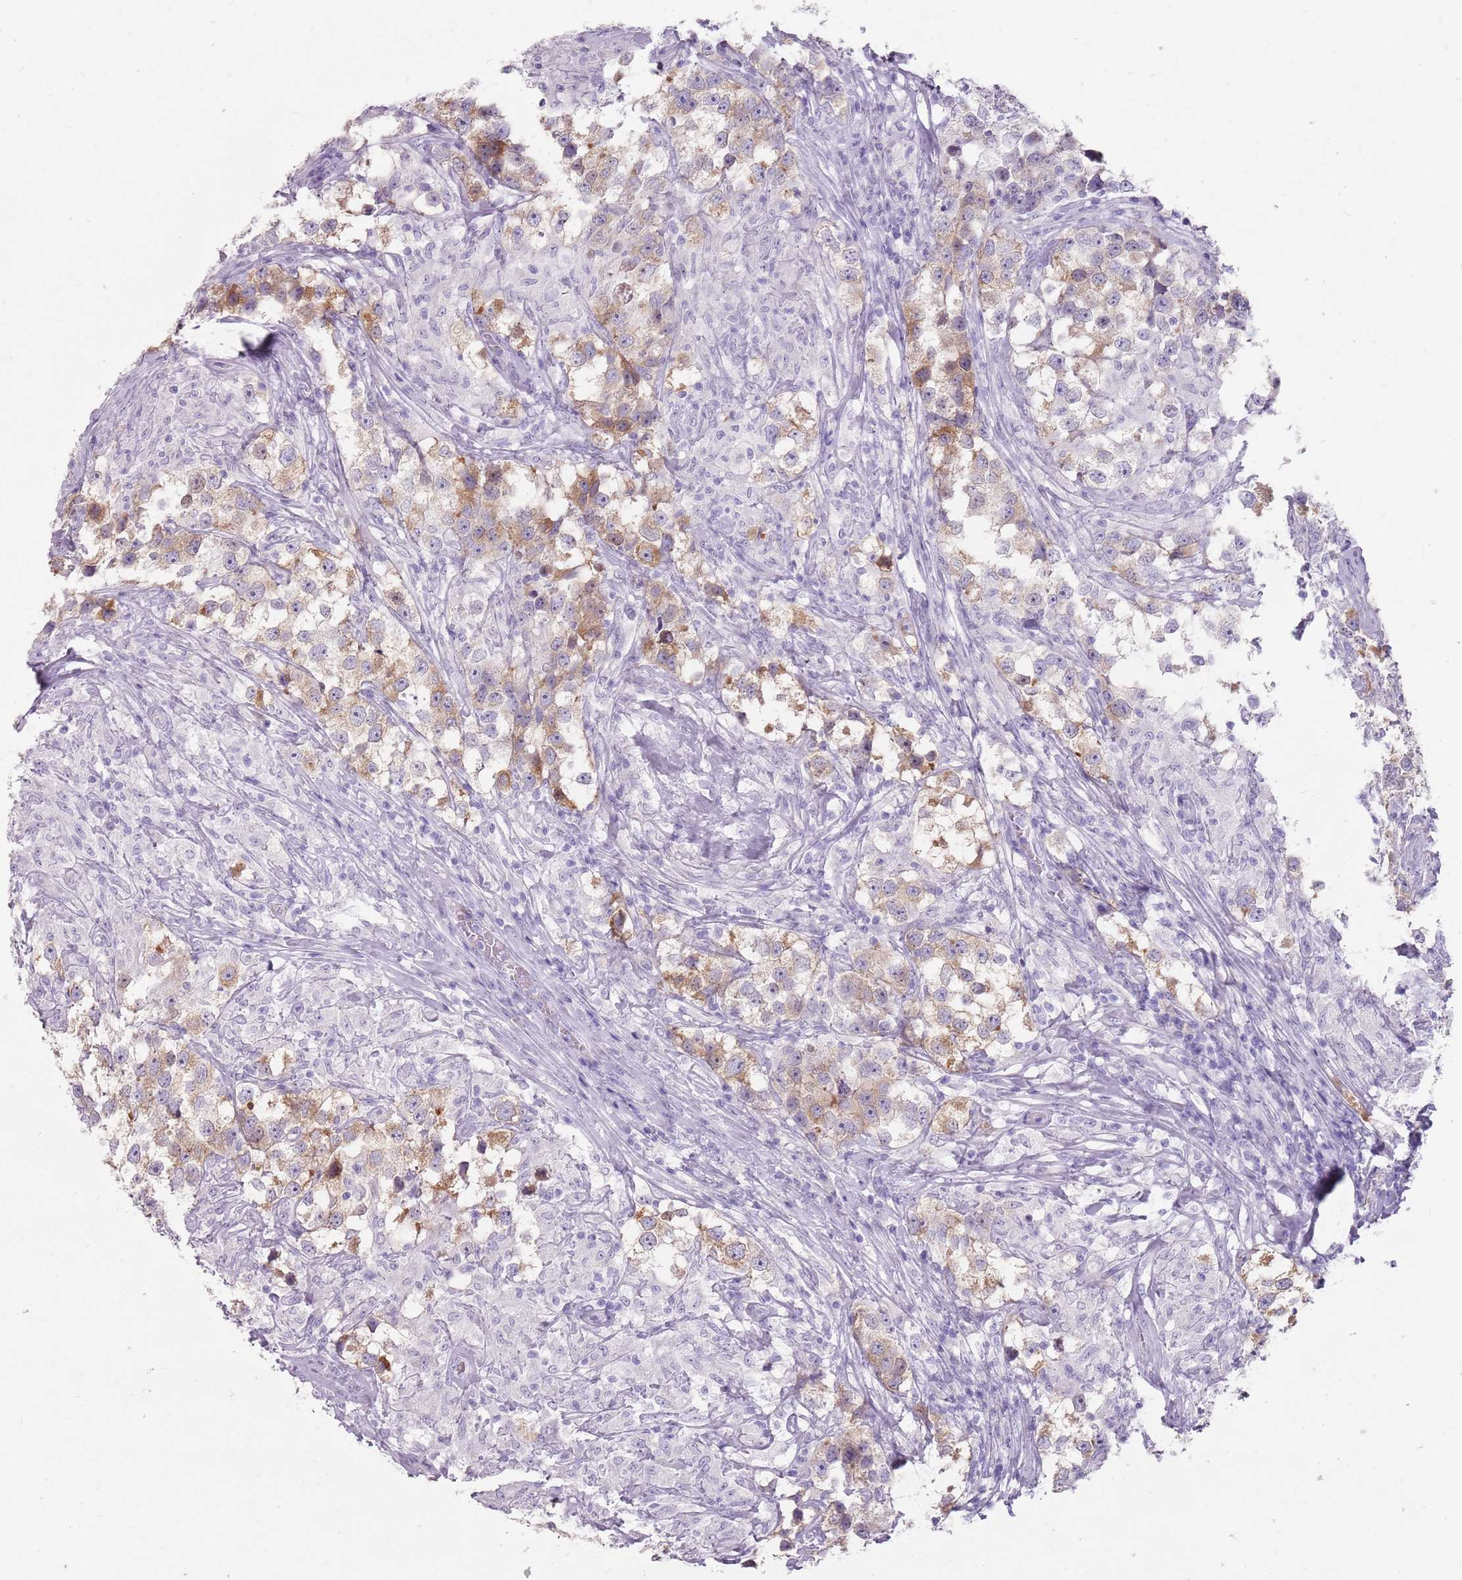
{"staining": {"intensity": "moderate", "quantity": "25%-75%", "location": "cytoplasmic/membranous"}, "tissue": "testis cancer", "cell_type": "Tumor cells", "image_type": "cancer", "snomed": [{"axis": "morphology", "description": "Seminoma, NOS"}, {"axis": "topography", "description": "Testis"}], "caption": "A brown stain highlights moderate cytoplasmic/membranous positivity of a protein in human testis cancer (seminoma) tumor cells.", "gene": "DDX4", "patient": {"sex": "male", "age": 46}}